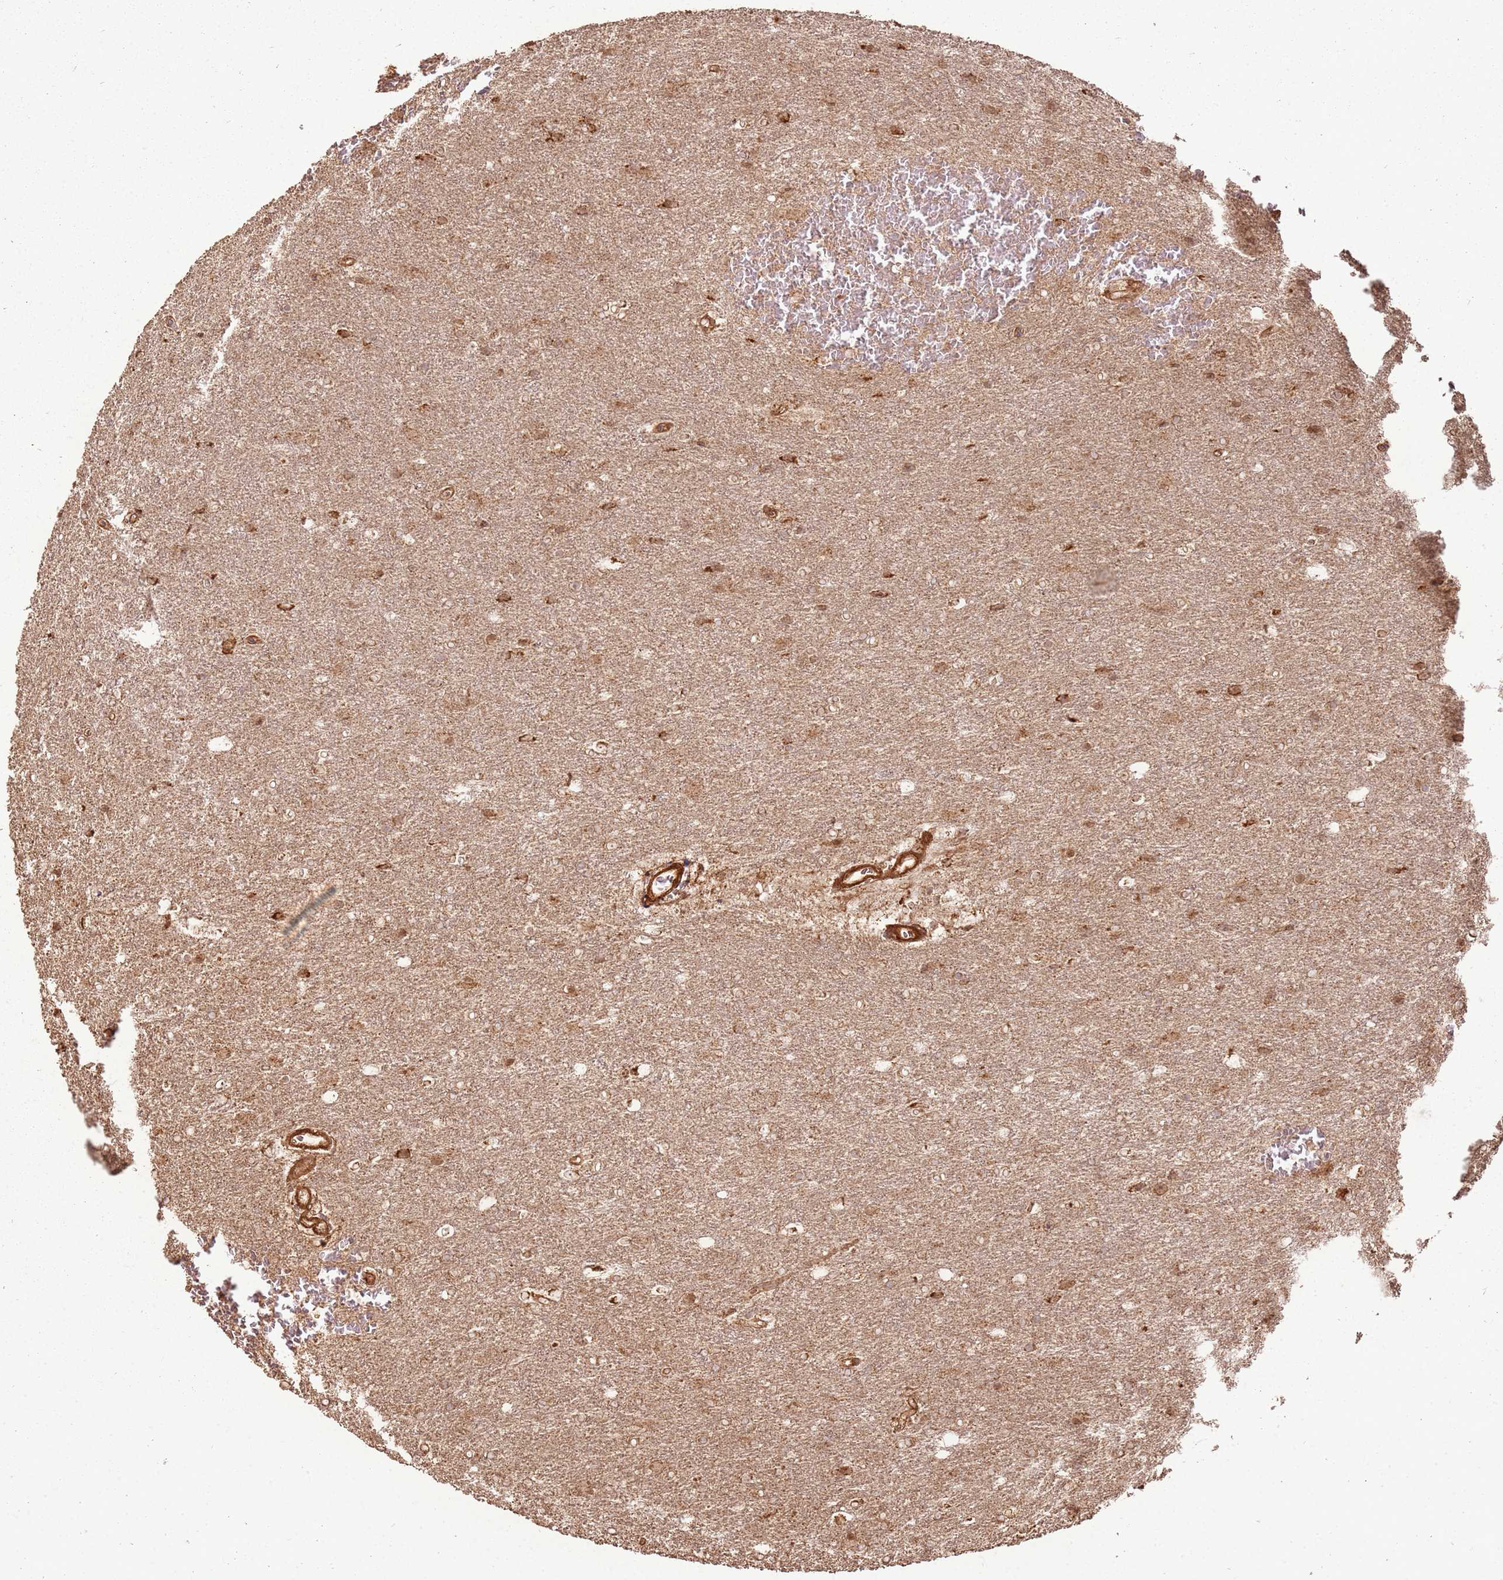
{"staining": {"intensity": "weak", "quantity": ">75%", "location": "cytoplasmic/membranous"}, "tissue": "glioma", "cell_type": "Tumor cells", "image_type": "cancer", "snomed": [{"axis": "morphology", "description": "Glioma, malignant, Low grade"}, {"axis": "topography", "description": "Brain"}], "caption": "Glioma stained for a protein demonstrates weak cytoplasmic/membranous positivity in tumor cells.", "gene": "MRPS6", "patient": {"sex": "female", "age": 32}}